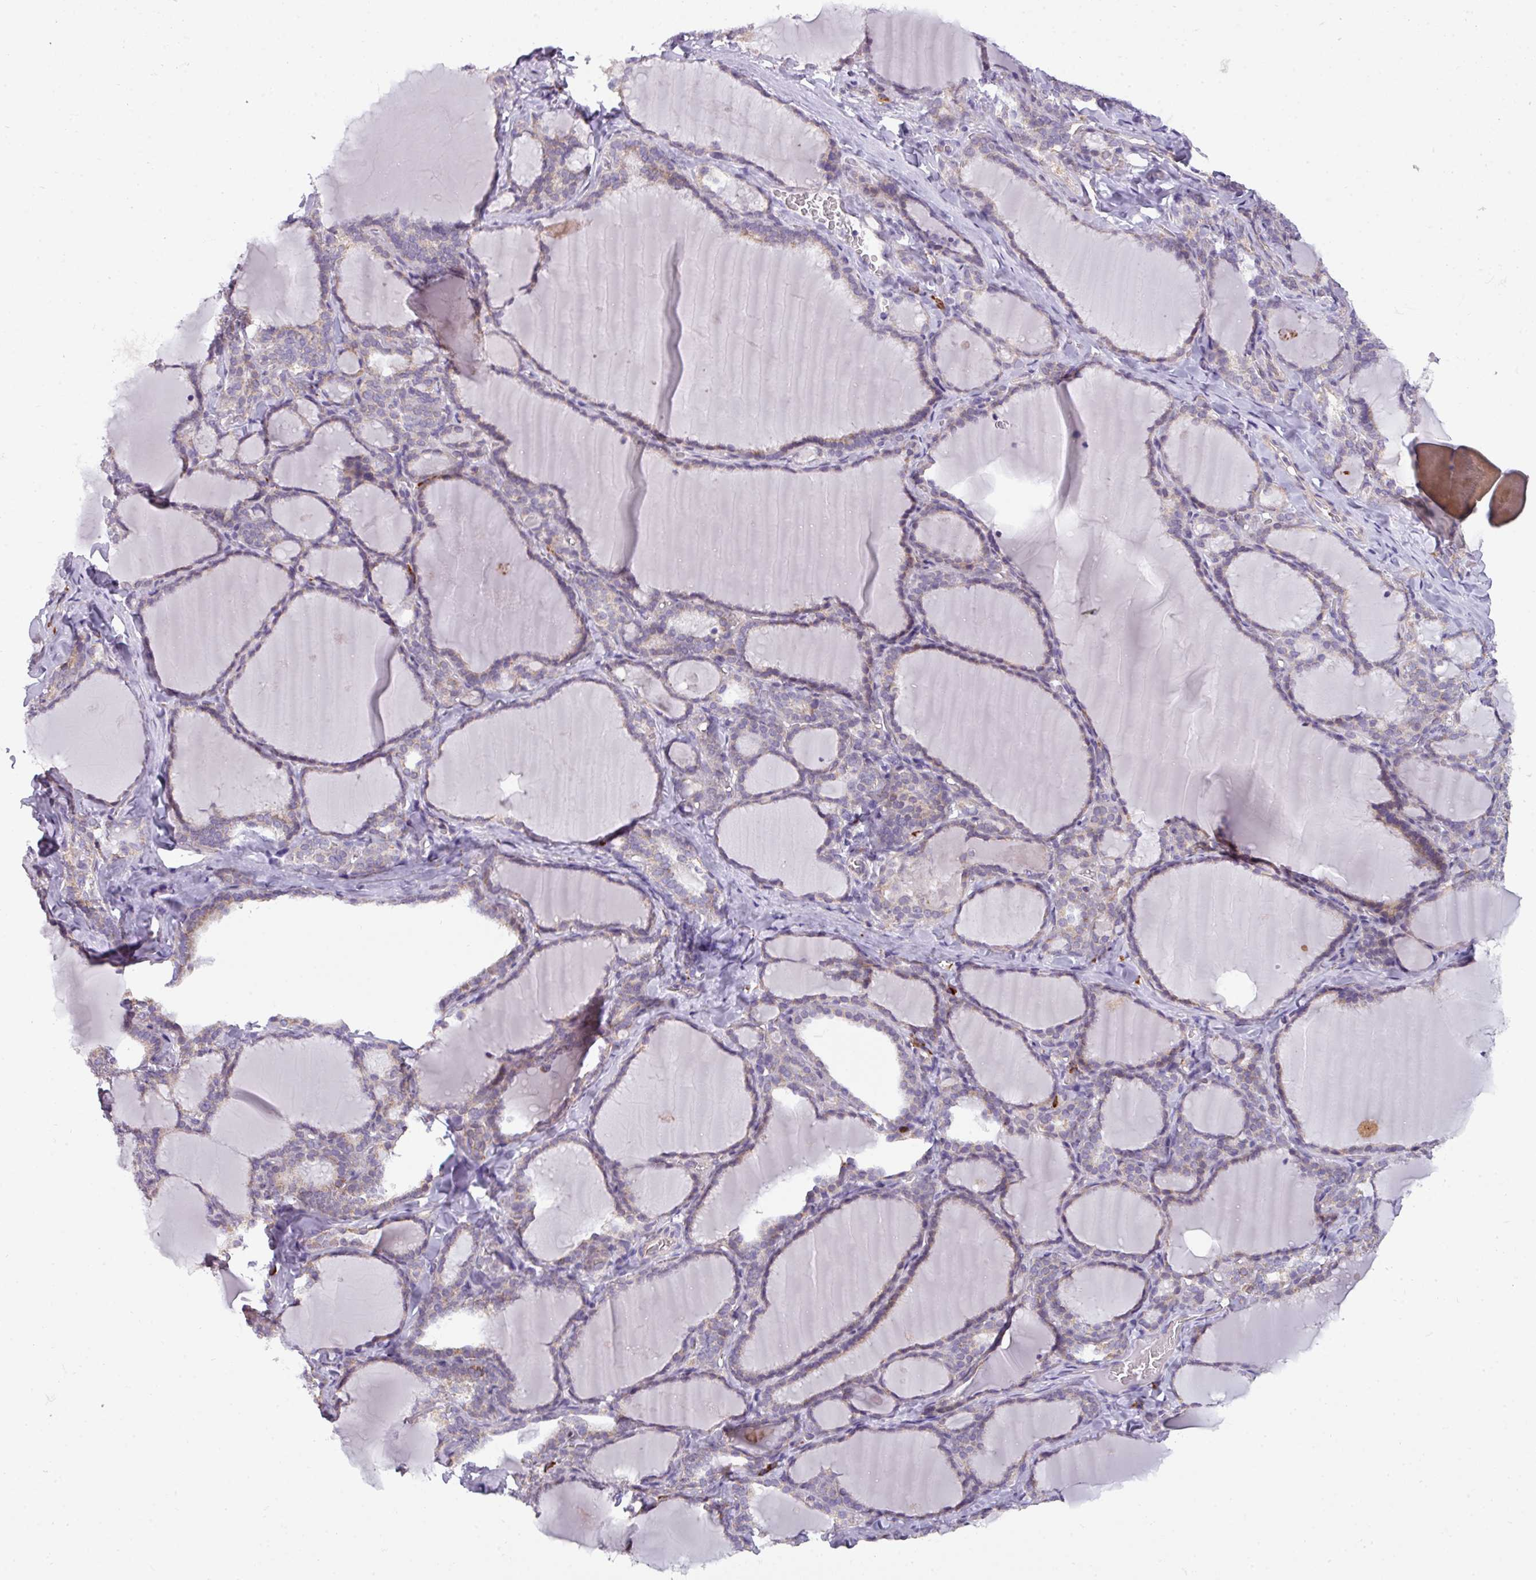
{"staining": {"intensity": "weak", "quantity": "25%-75%", "location": "cytoplasmic/membranous"}, "tissue": "thyroid gland", "cell_type": "Glandular cells", "image_type": "normal", "snomed": [{"axis": "morphology", "description": "Normal tissue, NOS"}, {"axis": "topography", "description": "Thyroid gland"}], "caption": "IHC histopathology image of unremarkable thyroid gland: human thyroid gland stained using immunohistochemistry displays low levels of weak protein expression localized specifically in the cytoplasmic/membranous of glandular cells, appearing as a cytoplasmic/membranous brown color.", "gene": "C2orf68", "patient": {"sex": "female", "age": 31}}